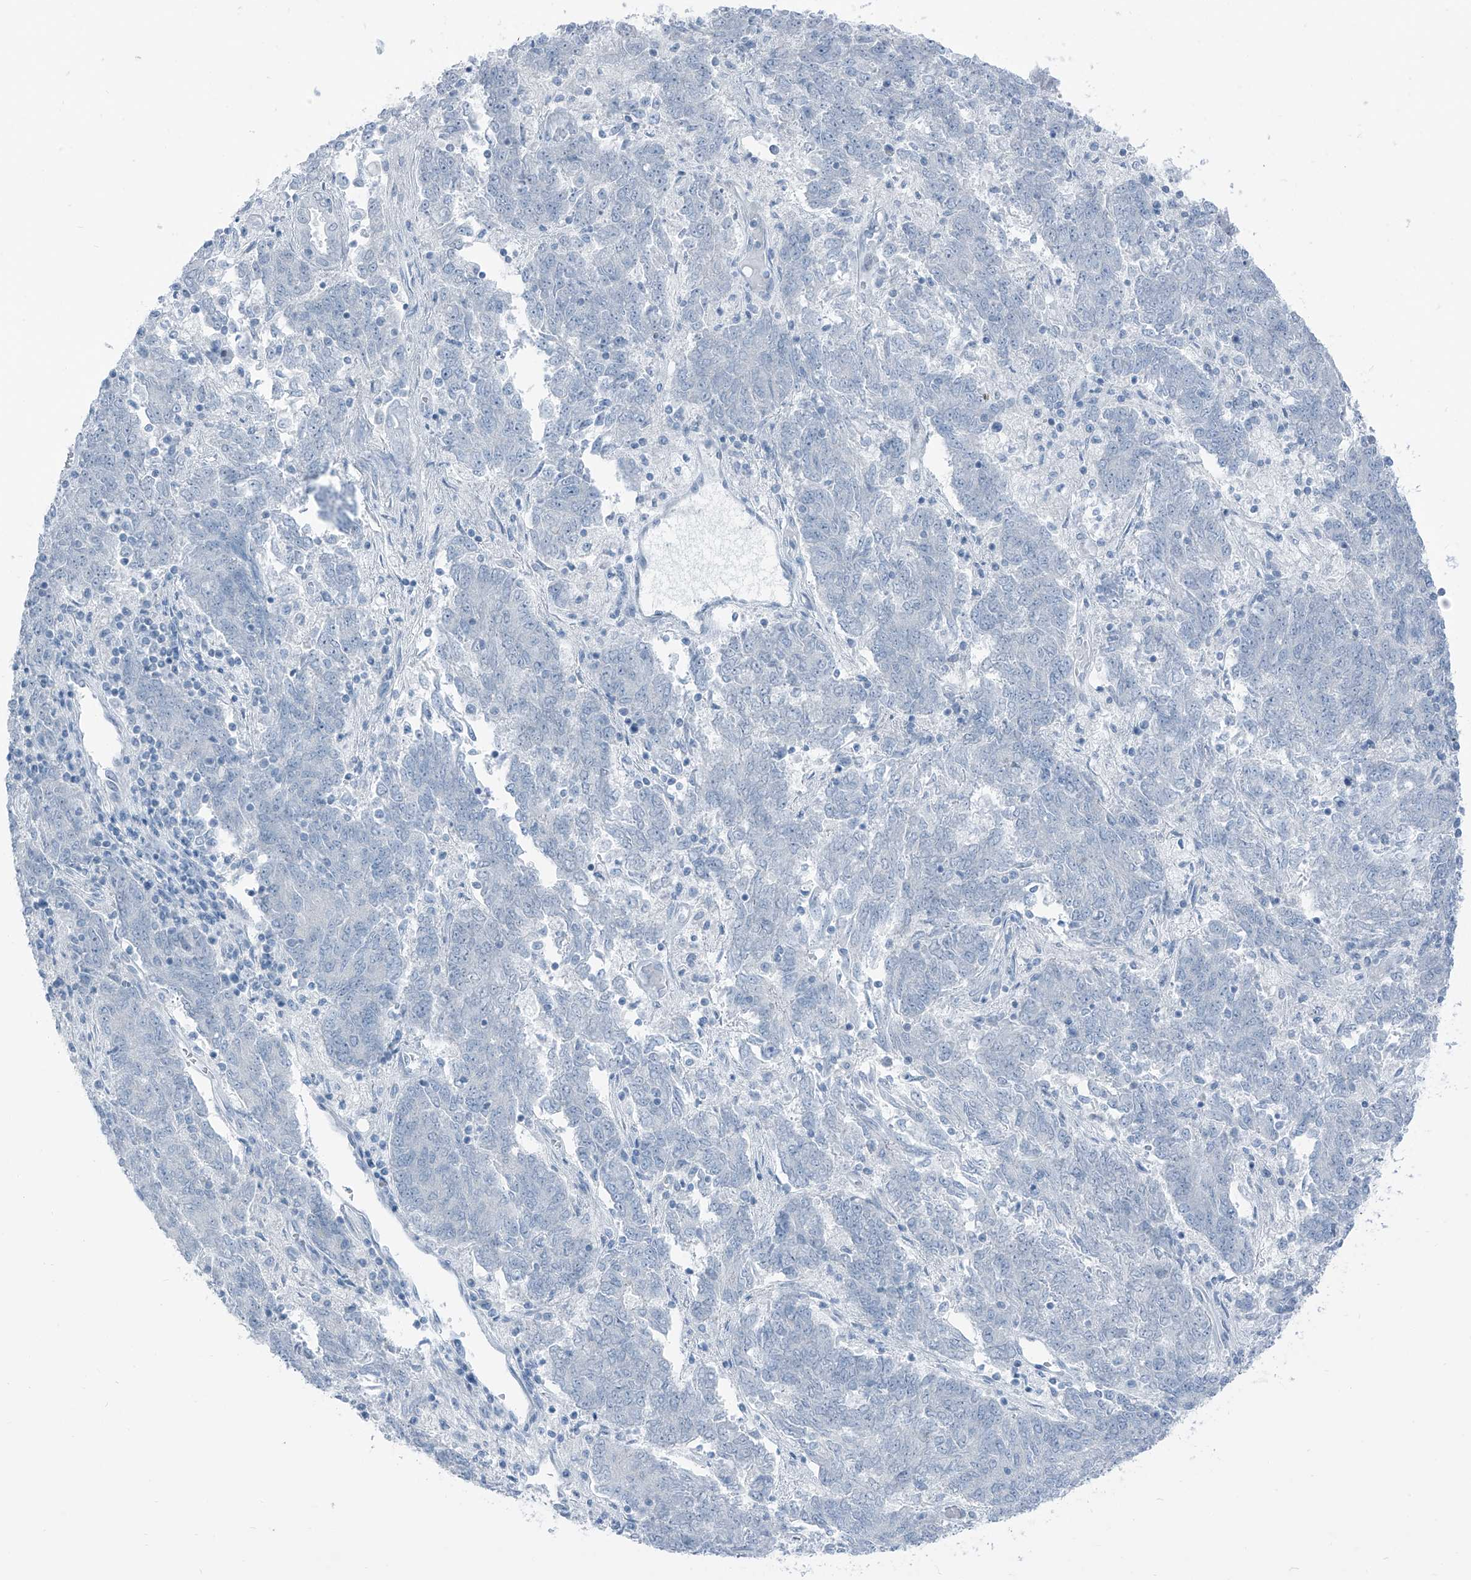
{"staining": {"intensity": "negative", "quantity": "none", "location": "none"}, "tissue": "endometrial cancer", "cell_type": "Tumor cells", "image_type": "cancer", "snomed": [{"axis": "morphology", "description": "Adenocarcinoma, NOS"}, {"axis": "topography", "description": "Endometrium"}], "caption": "Endometrial cancer was stained to show a protein in brown. There is no significant expression in tumor cells.", "gene": "RGN", "patient": {"sex": "female", "age": 80}}